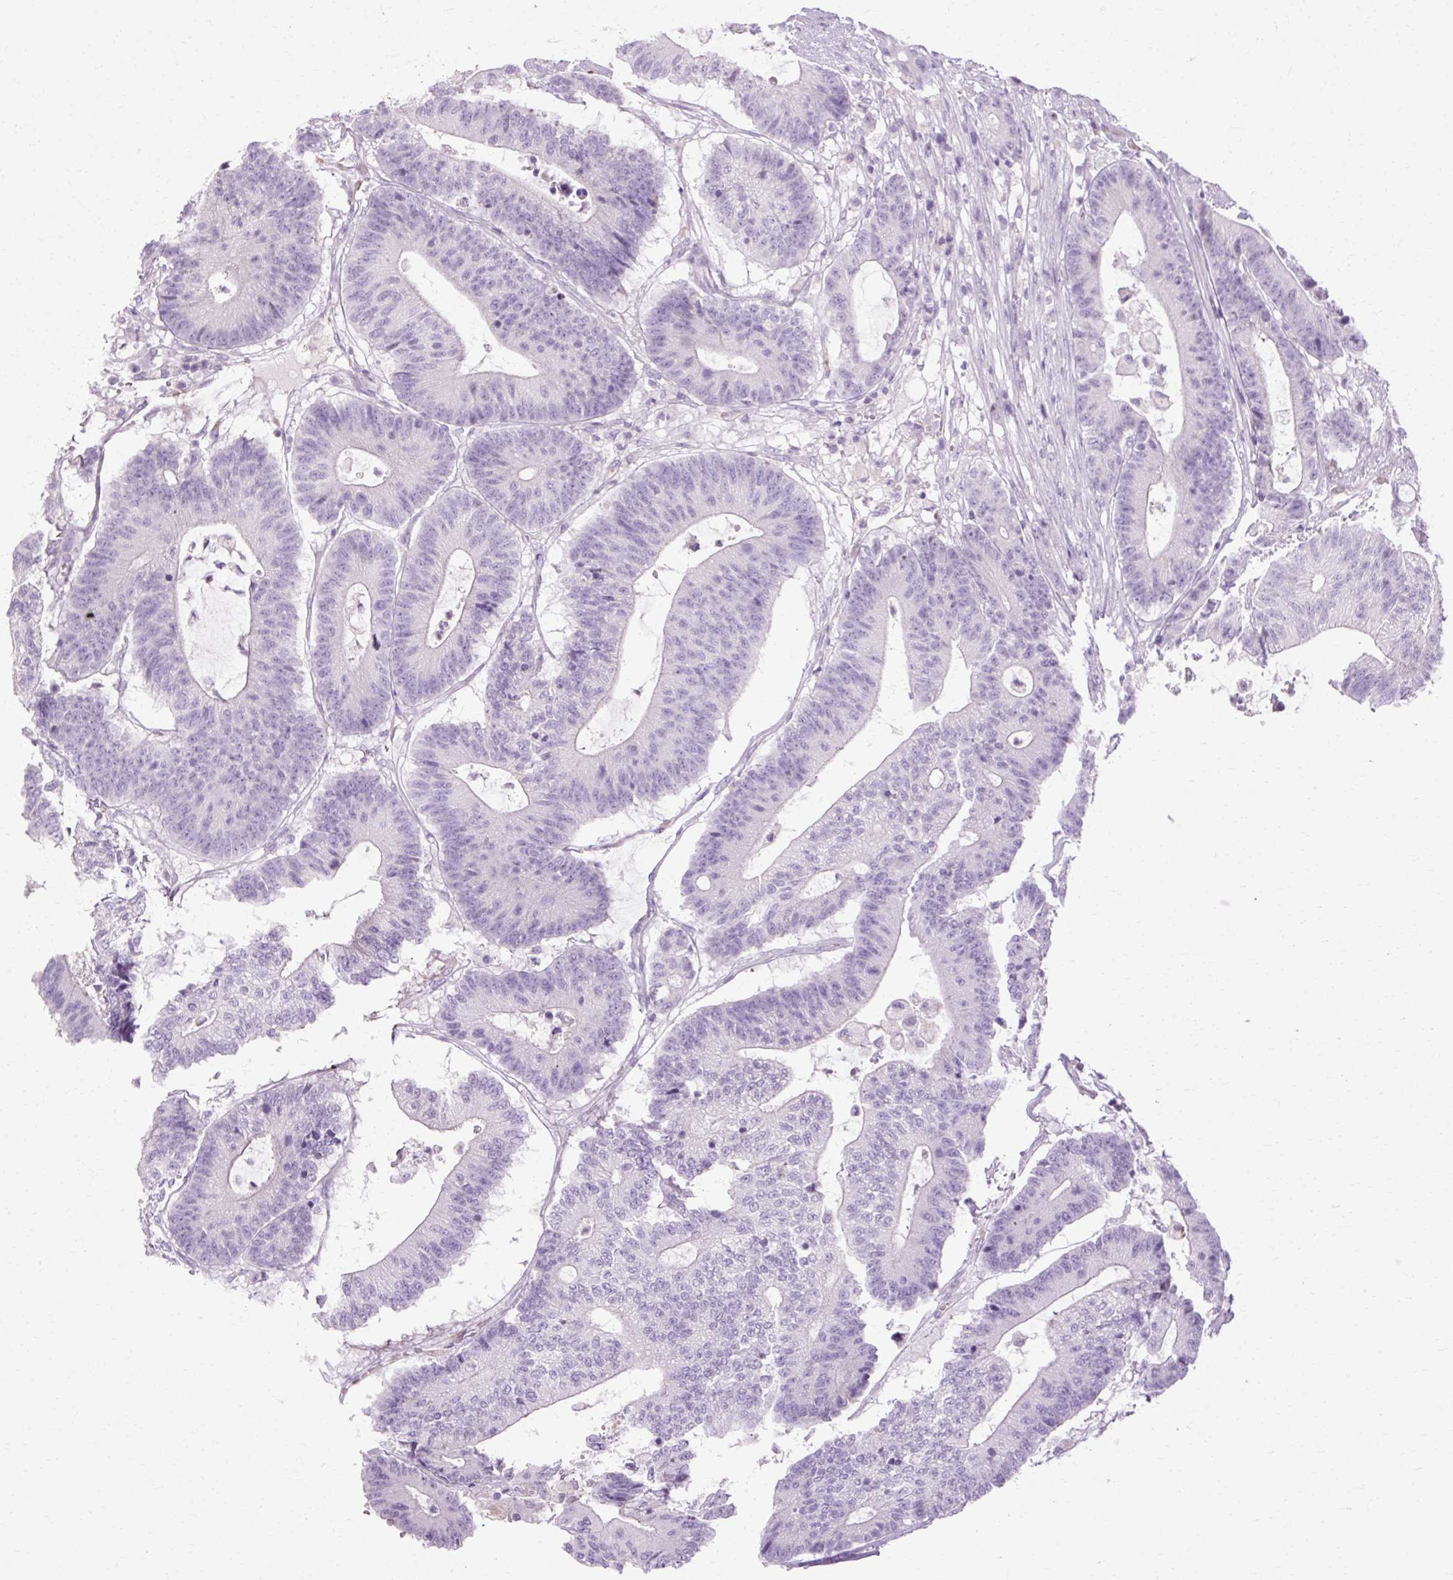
{"staining": {"intensity": "negative", "quantity": "none", "location": "none"}, "tissue": "colorectal cancer", "cell_type": "Tumor cells", "image_type": "cancer", "snomed": [{"axis": "morphology", "description": "Adenocarcinoma, NOS"}, {"axis": "topography", "description": "Colon"}], "caption": "IHC image of neoplastic tissue: human colorectal cancer stained with DAB (3,3'-diaminobenzidine) demonstrates no significant protein positivity in tumor cells.", "gene": "HSD11B1", "patient": {"sex": "female", "age": 84}}